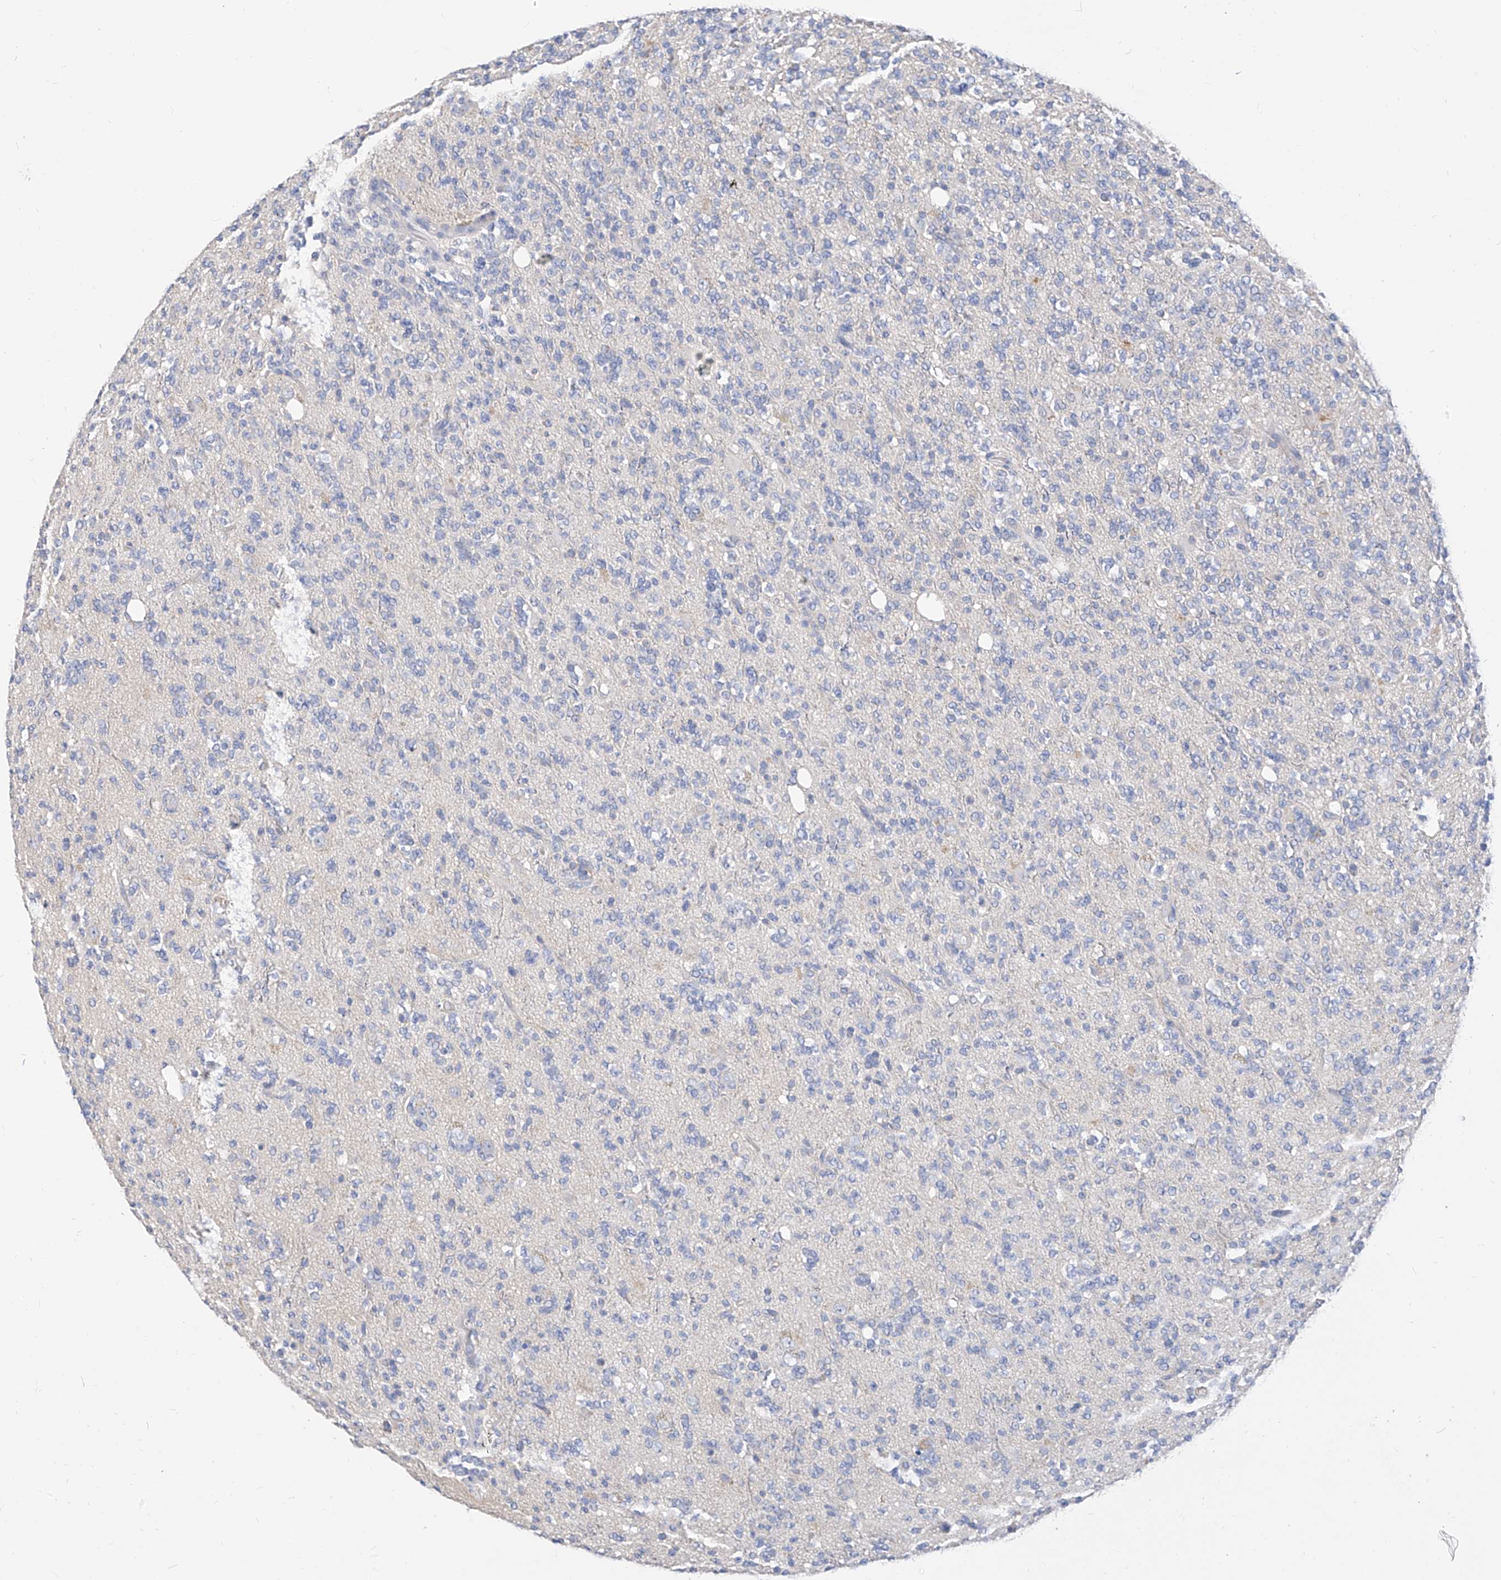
{"staining": {"intensity": "negative", "quantity": "none", "location": "none"}, "tissue": "glioma", "cell_type": "Tumor cells", "image_type": "cancer", "snomed": [{"axis": "morphology", "description": "Glioma, malignant, High grade"}, {"axis": "topography", "description": "Brain"}], "caption": "This is an immunohistochemistry micrograph of glioma. There is no staining in tumor cells.", "gene": "ZZEF1", "patient": {"sex": "female", "age": 62}}